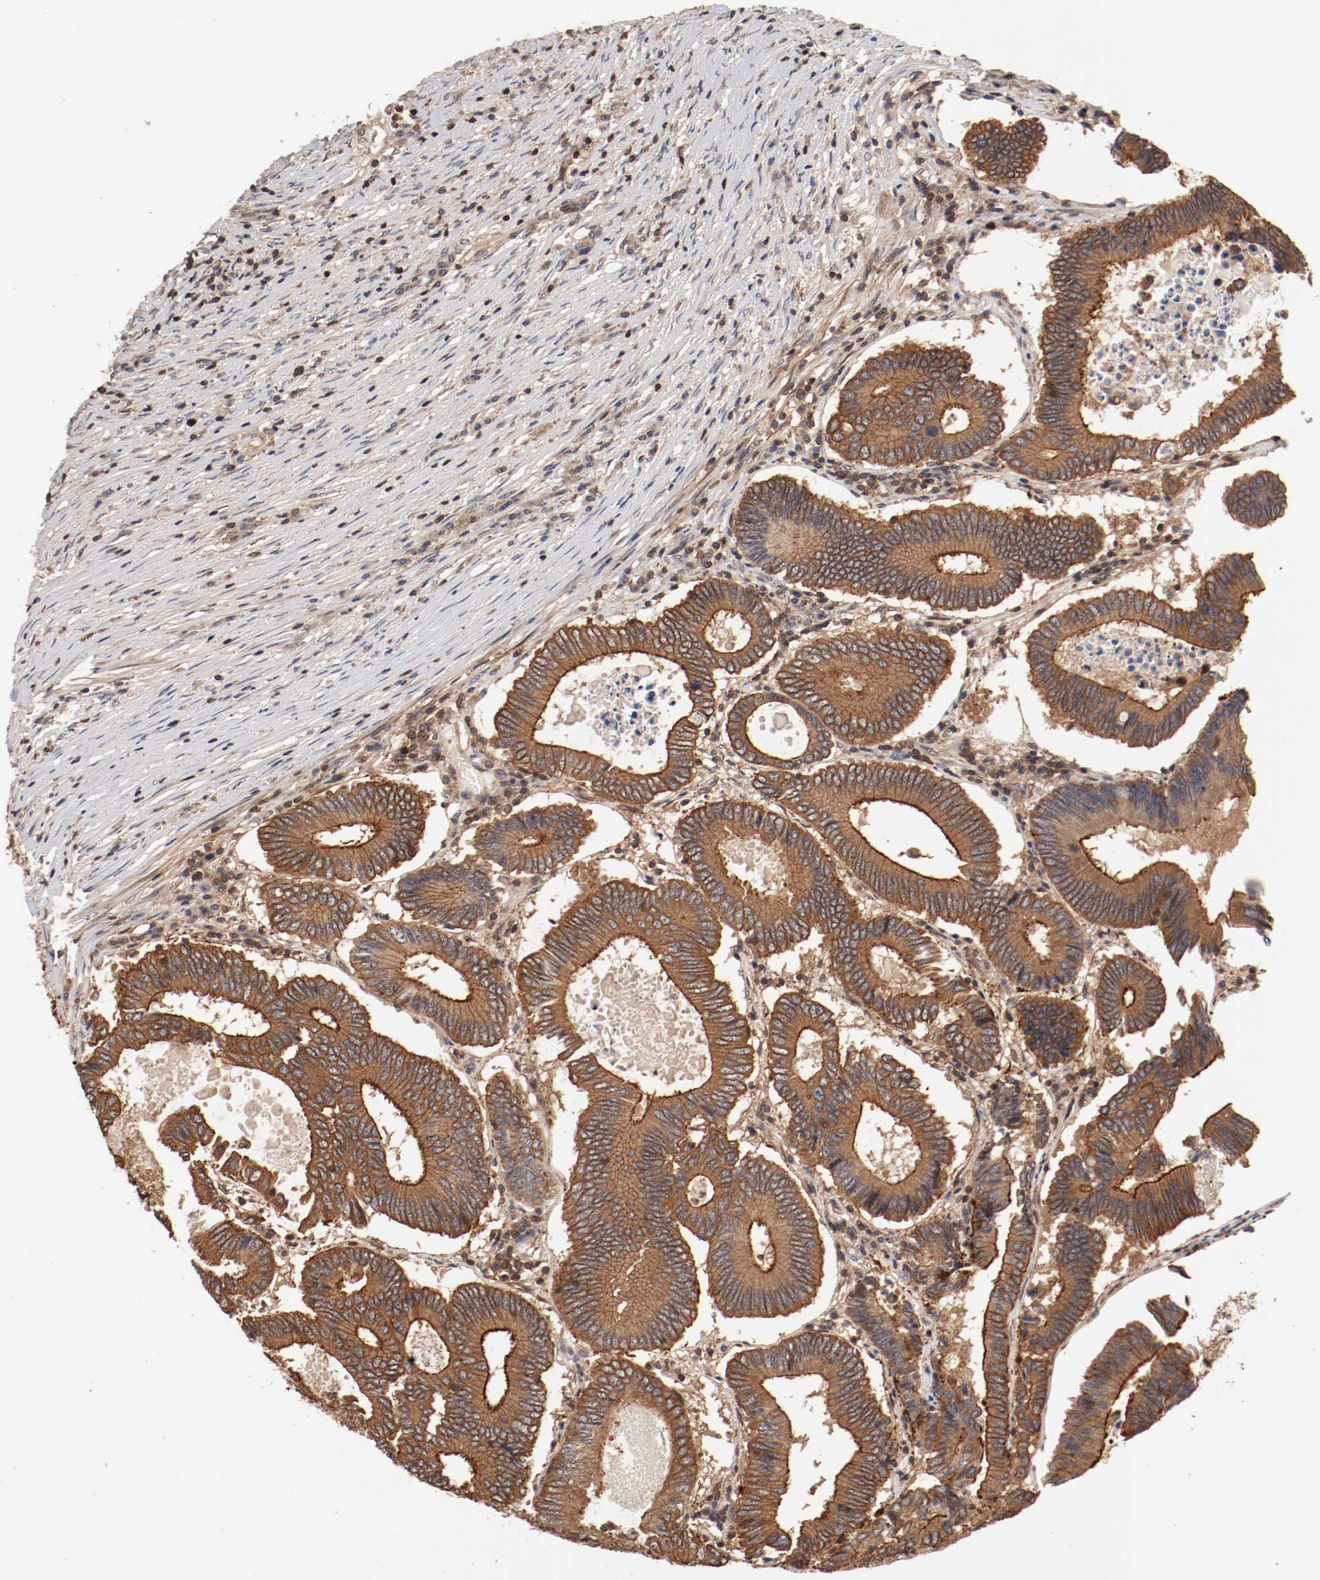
{"staining": {"intensity": "moderate", "quantity": ">75%", "location": "cytoplasmic/membranous"}, "tissue": "colorectal cancer", "cell_type": "Tumor cells", "image_type": "cancer", "snomed": [{"axis": "morphology", "description": "Adenocarcinoma, NOS"}, {"axis": "topography", "description": "Colon"}], "caption": "DAB immunohistochemical staining of human colorectal cancer (adenocarcinoma) shows moderate cytoplasmic/membranous protein positivity in about >75% of tumor cells. (Stains: DAB in brown, nuclei in blue, Microscopy: brightfield microscopy at high magnification).", "gene": "GUF1", "patient": {"sex": "female", "age": 78}}